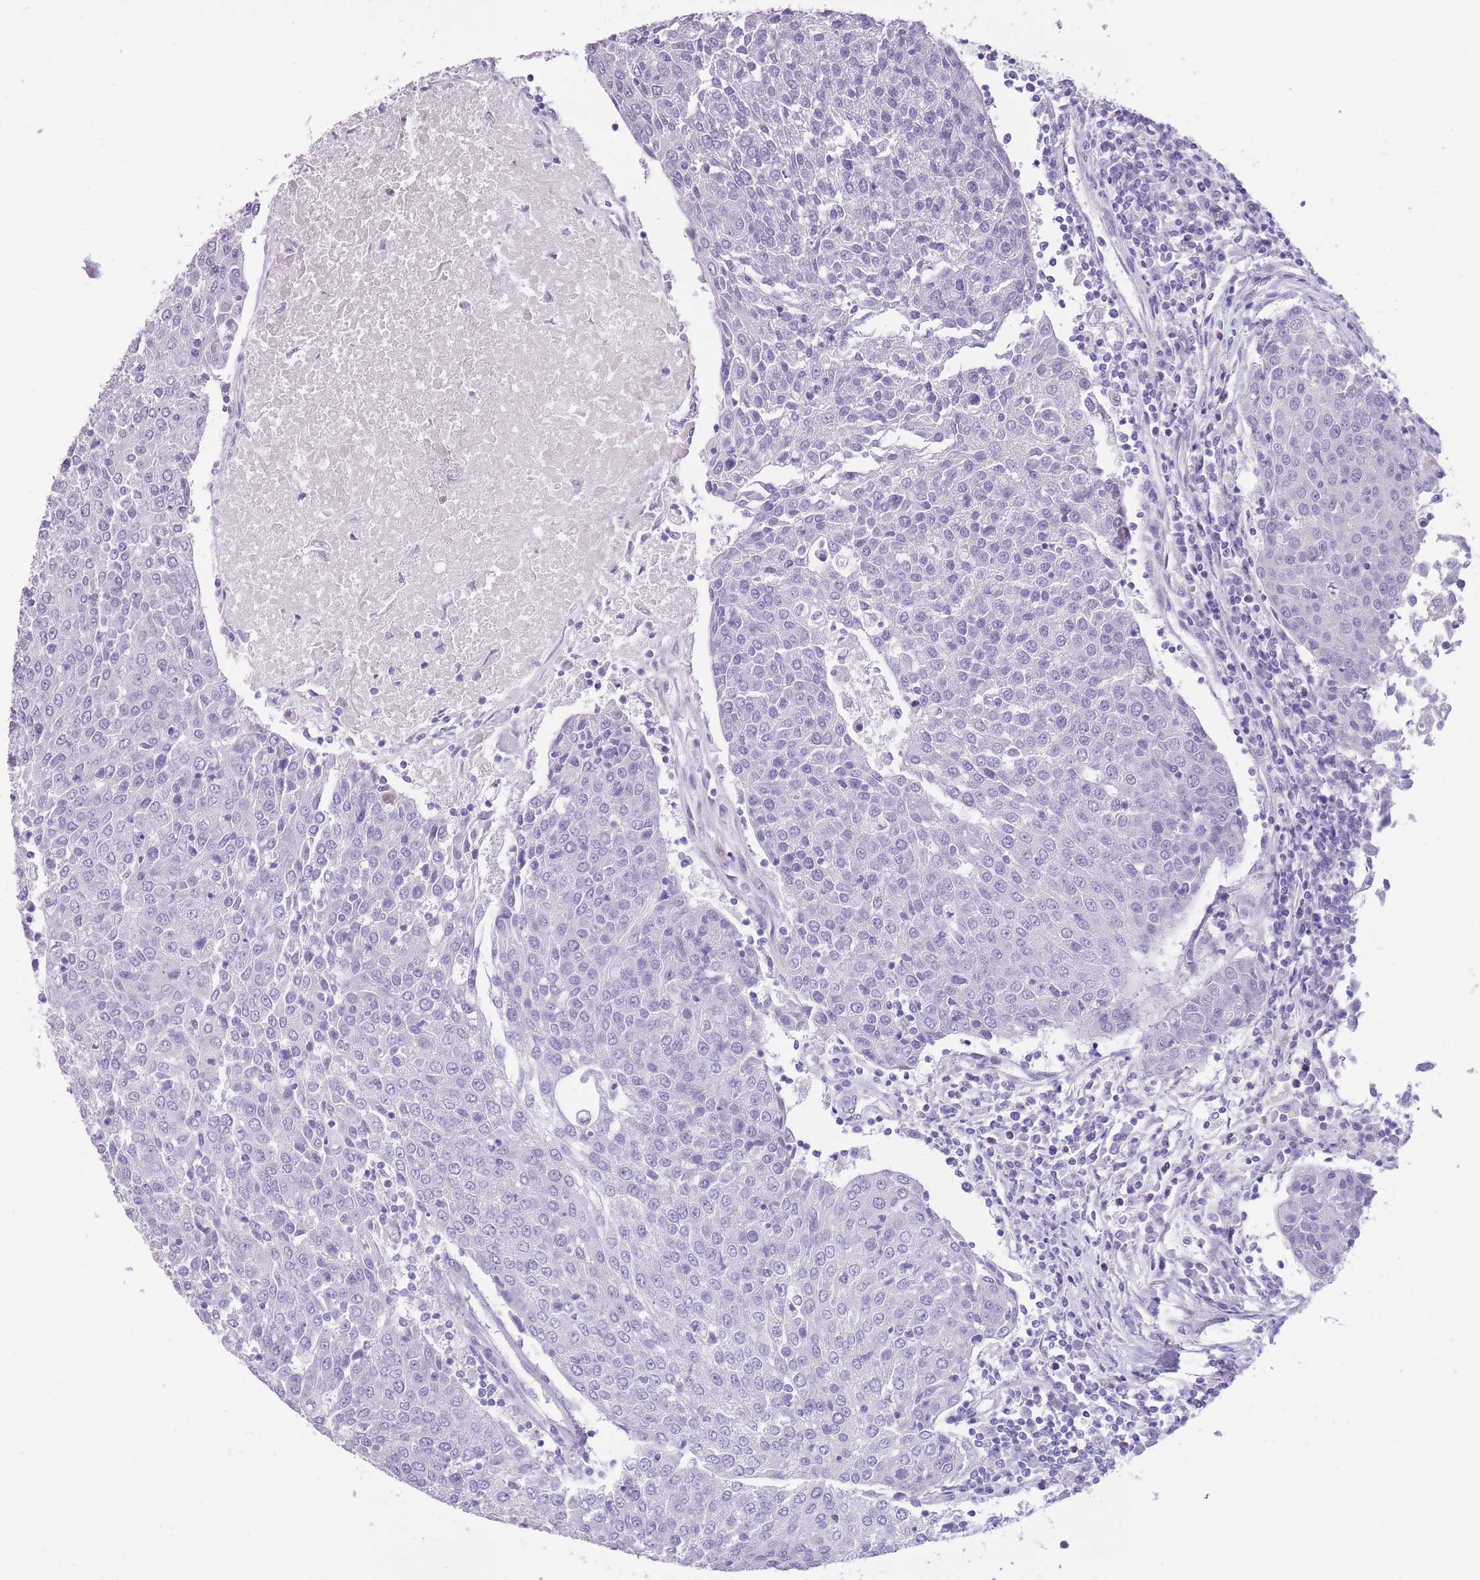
{"staining": {"intensity": "negative", "quantity": "none", "location": "none"}, "tissue": "urothelial cancer", "cell_type": "Tumor cells", "image_type": "cancer", "snomed": [{"axis": "morphology", "description": "Urothelial carcinoma, High grade"}, {"axis": "topography", "description": "Urinary bladder"}], "caption": "Tumor cells are negative for brown protein staining in urothelial cancer.", "gene": "WDR70", "patient": {"sex": "female", "age": 85}}